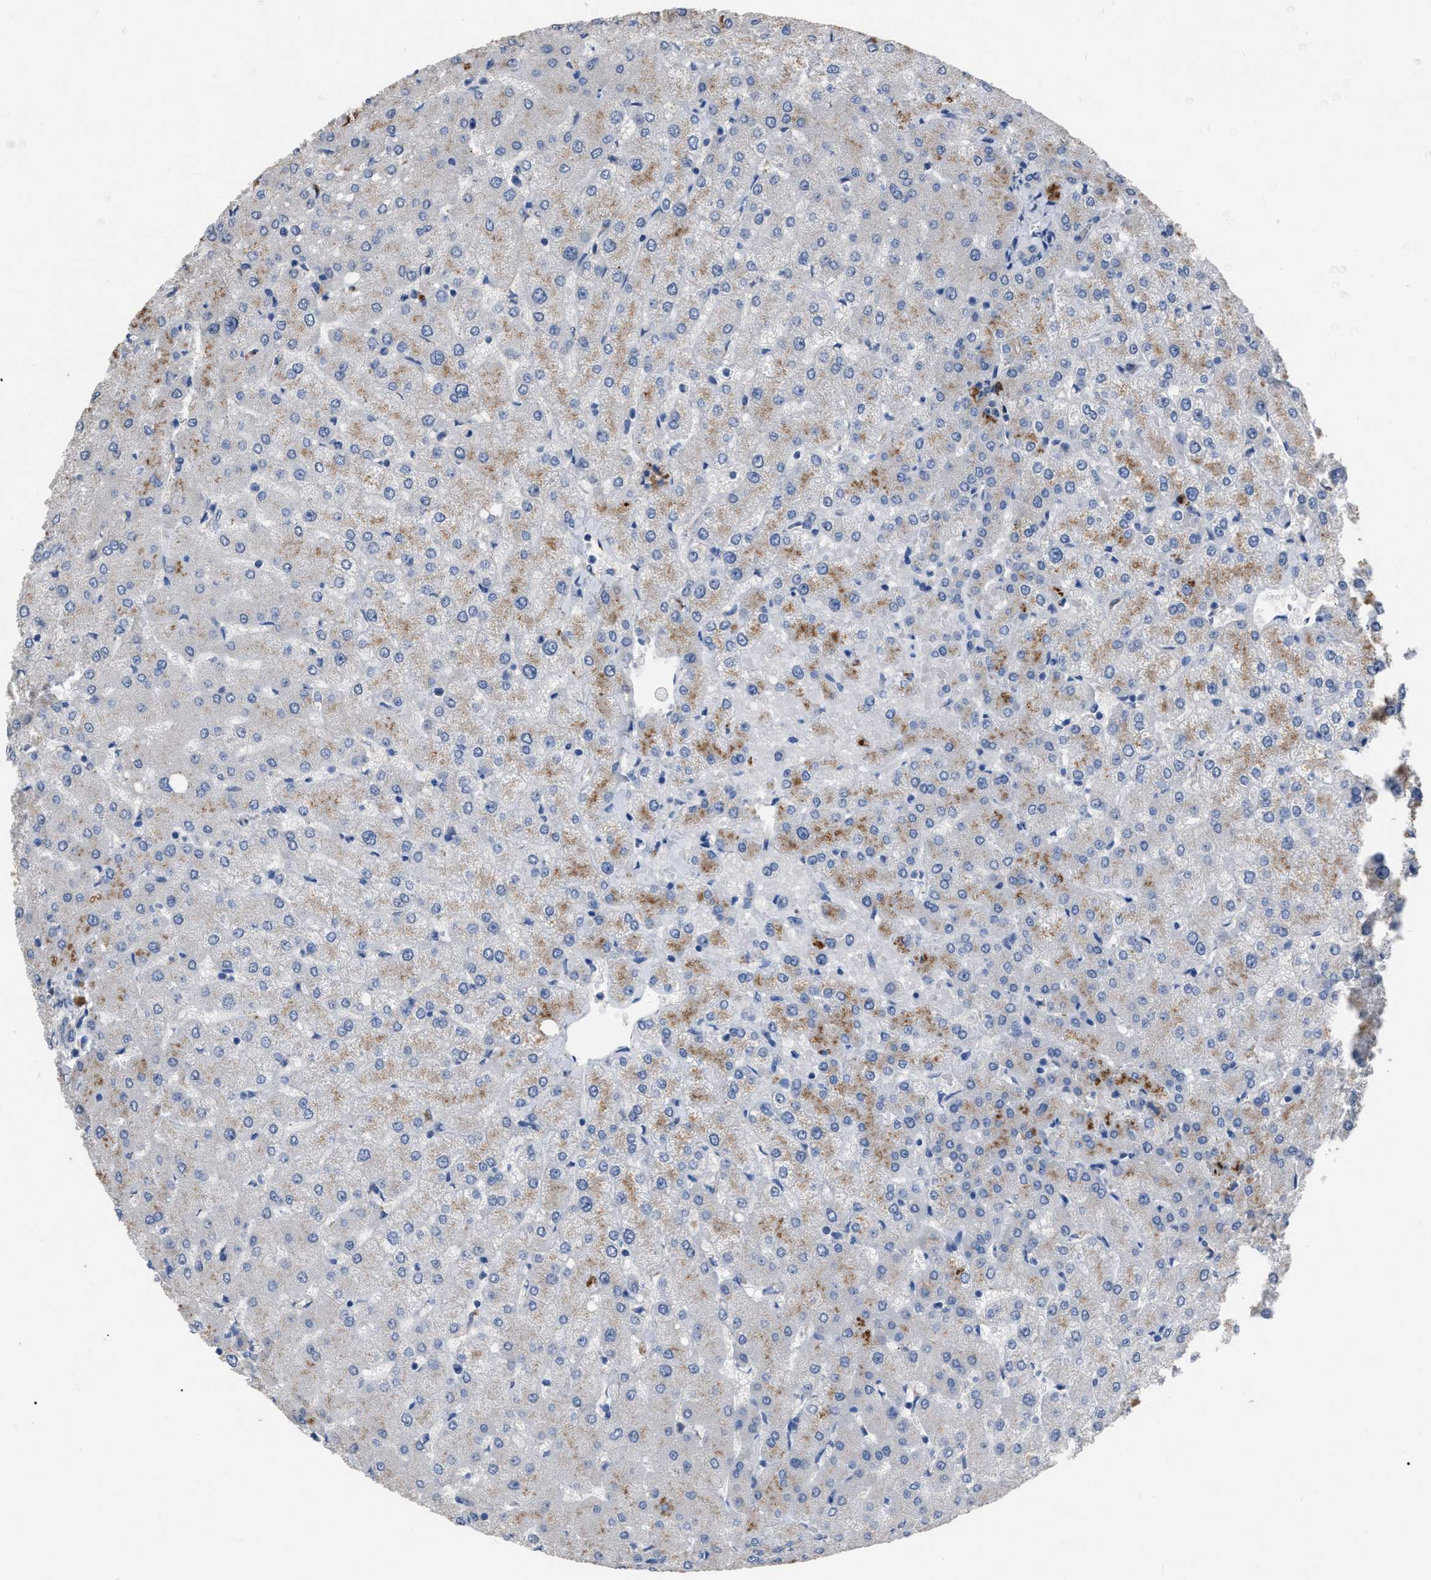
{"staining": {"intensity": "negative", "quantity": "none", "location": "none"}, "tissue": "liver", "cell_type": "Cholangiocytes", "image_type": "normal", "snomed": [{"axis": "morphology", "description": "Normal tissue, NOS"}, {"axis": "topography", "description": "Liver"}], "caption": "Immunohistochemistry (IHC) of normal human liver displays no positivity in cholangiocytes.", "gene": "HABP2", "patient": {"sex": "female", "age": 54}}